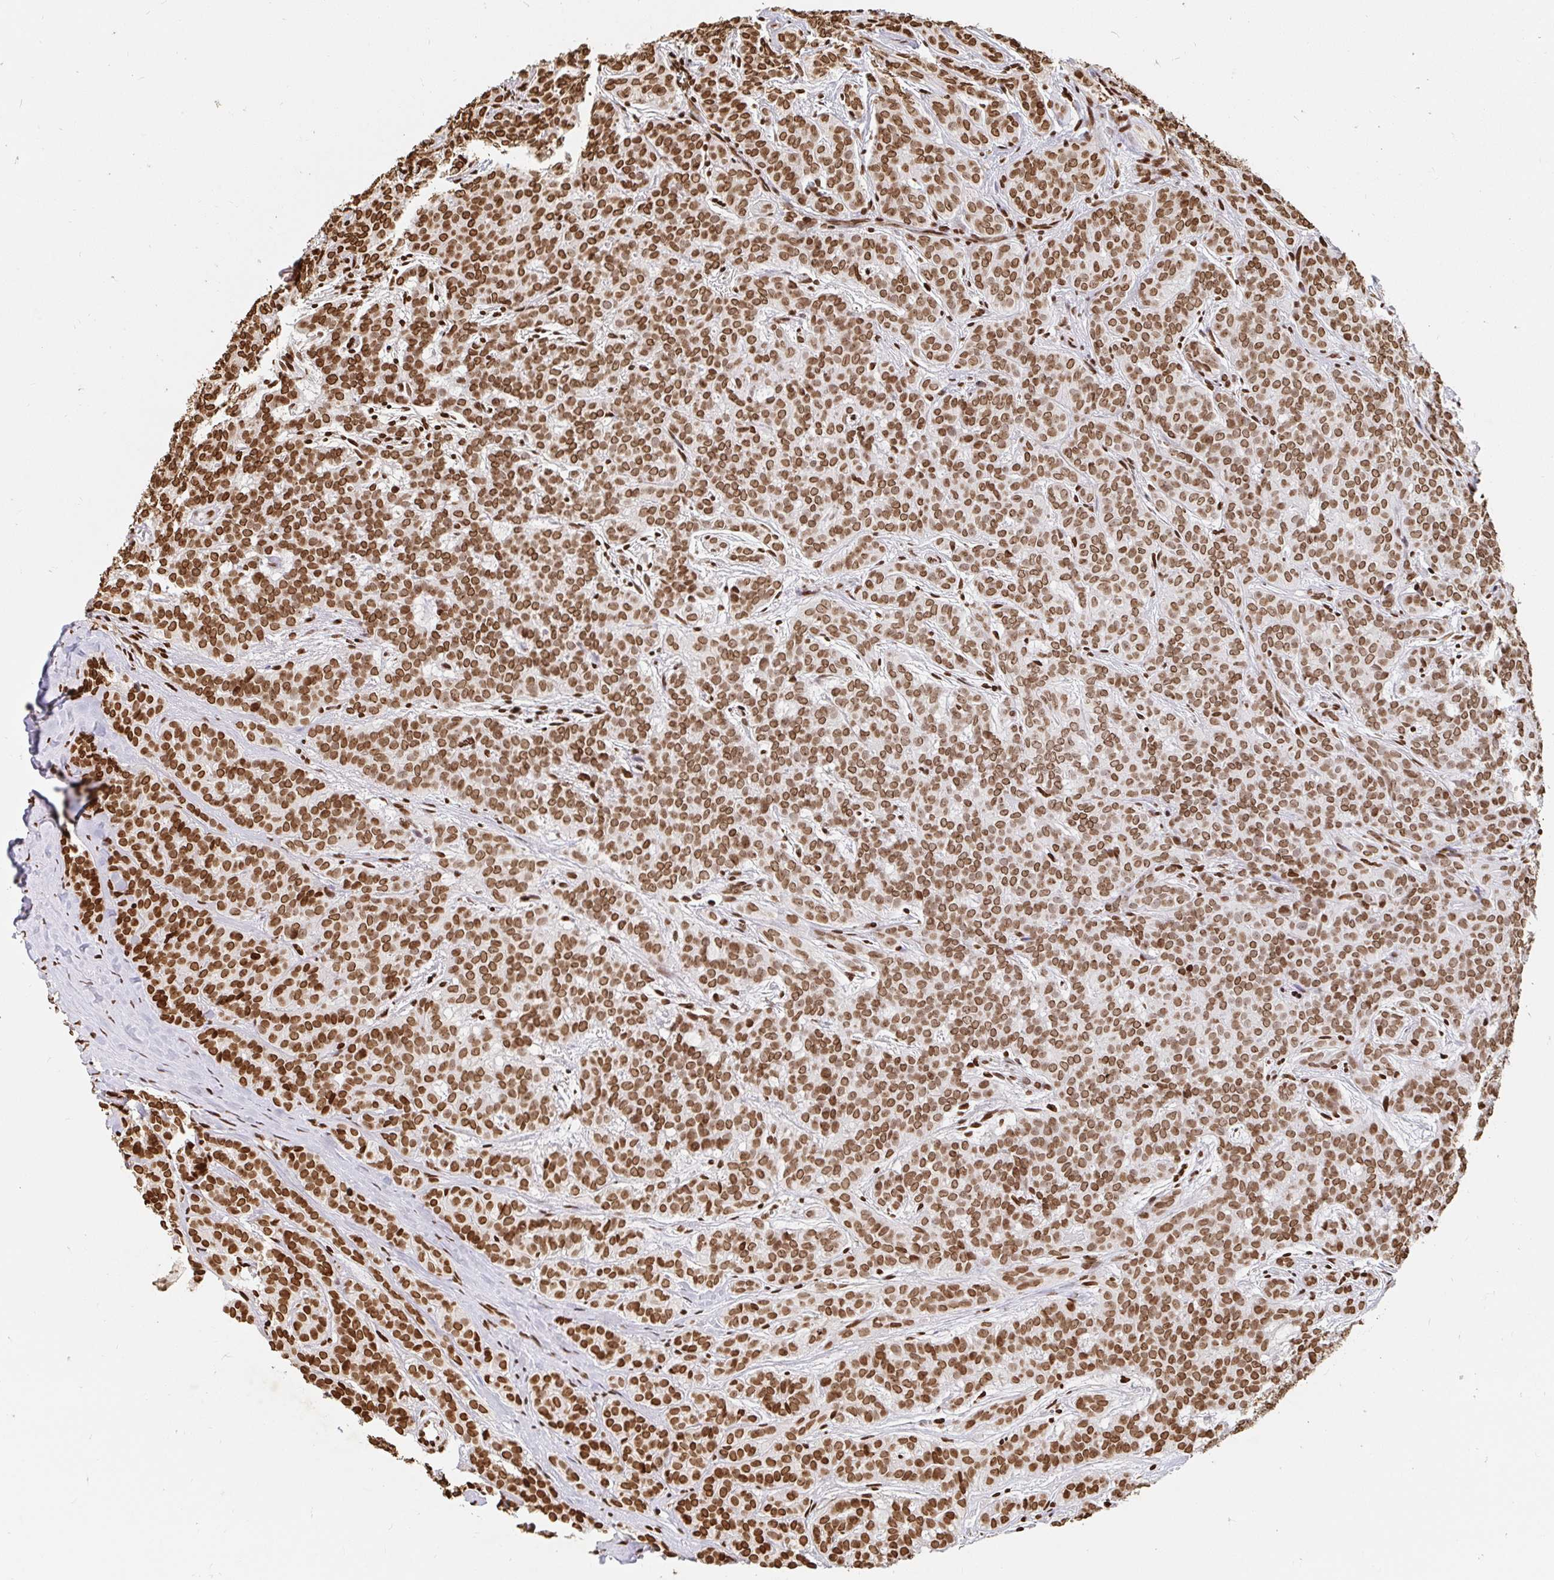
{"staining": {"intensity": "moderate", "quantity": ">75%", "location": "nuclear"}, "tissue": "head and neck cancer", "cell_type": "Tumor cells", "image_type": "cancer", "snomed": [{"axis": "morphology", "description": "Normal tissue, NOS"}, {"axis": "morphology", "description": "Adenocarcinoma, NOS"}, {"axis": "topography", "description": "Oral tissue"}, {"axis": "topography", "description": "Head-Neck"}], "caption": "Human head and neck cancer stained with a protein marker reveals moderate staining in tumor cells.", "gene": "H2BC5", "patient": {"sex": "female", "age": 57}}